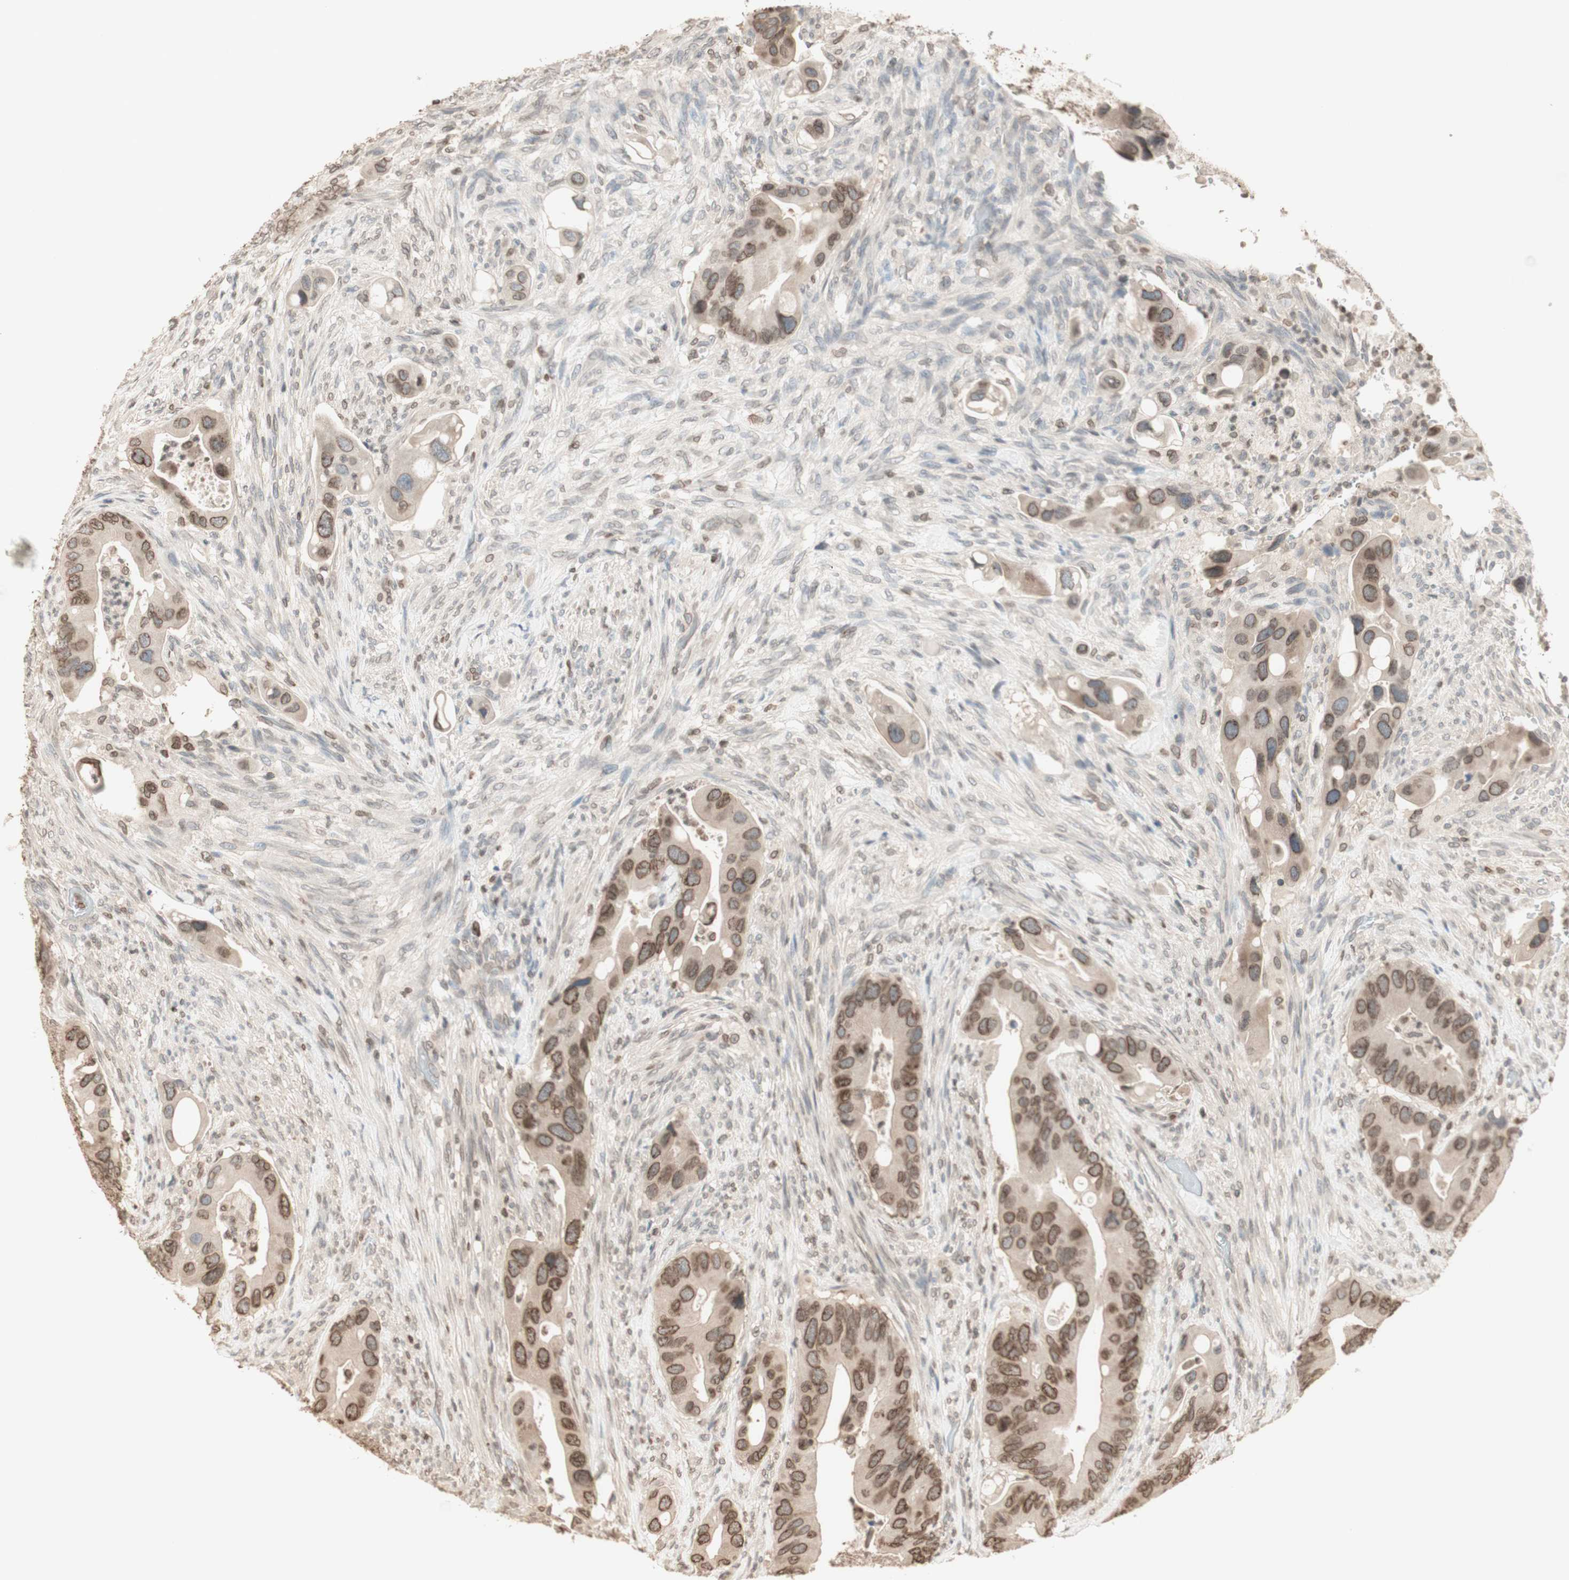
{"staining": {"intensity": "moderate", "quantity": ">75%", "location": "cytoplasmic/membranous,nuclear"}, "tissue": "colorectal cancer", "cell_type": "Tumor cells", "image_type": "cancer", "snomed": [{"axis": "morphology", "description": "Adenocarcinoma, NOS"}, {"axis": "topography", "description": "Rectum"}], "caption": "Colorectal cancer (adenocarcinoma) stained with a protein marker shows moderate staining in tumor cells.", "gene": "TMPO", "patient": {"sex": "female", "age": 57}}